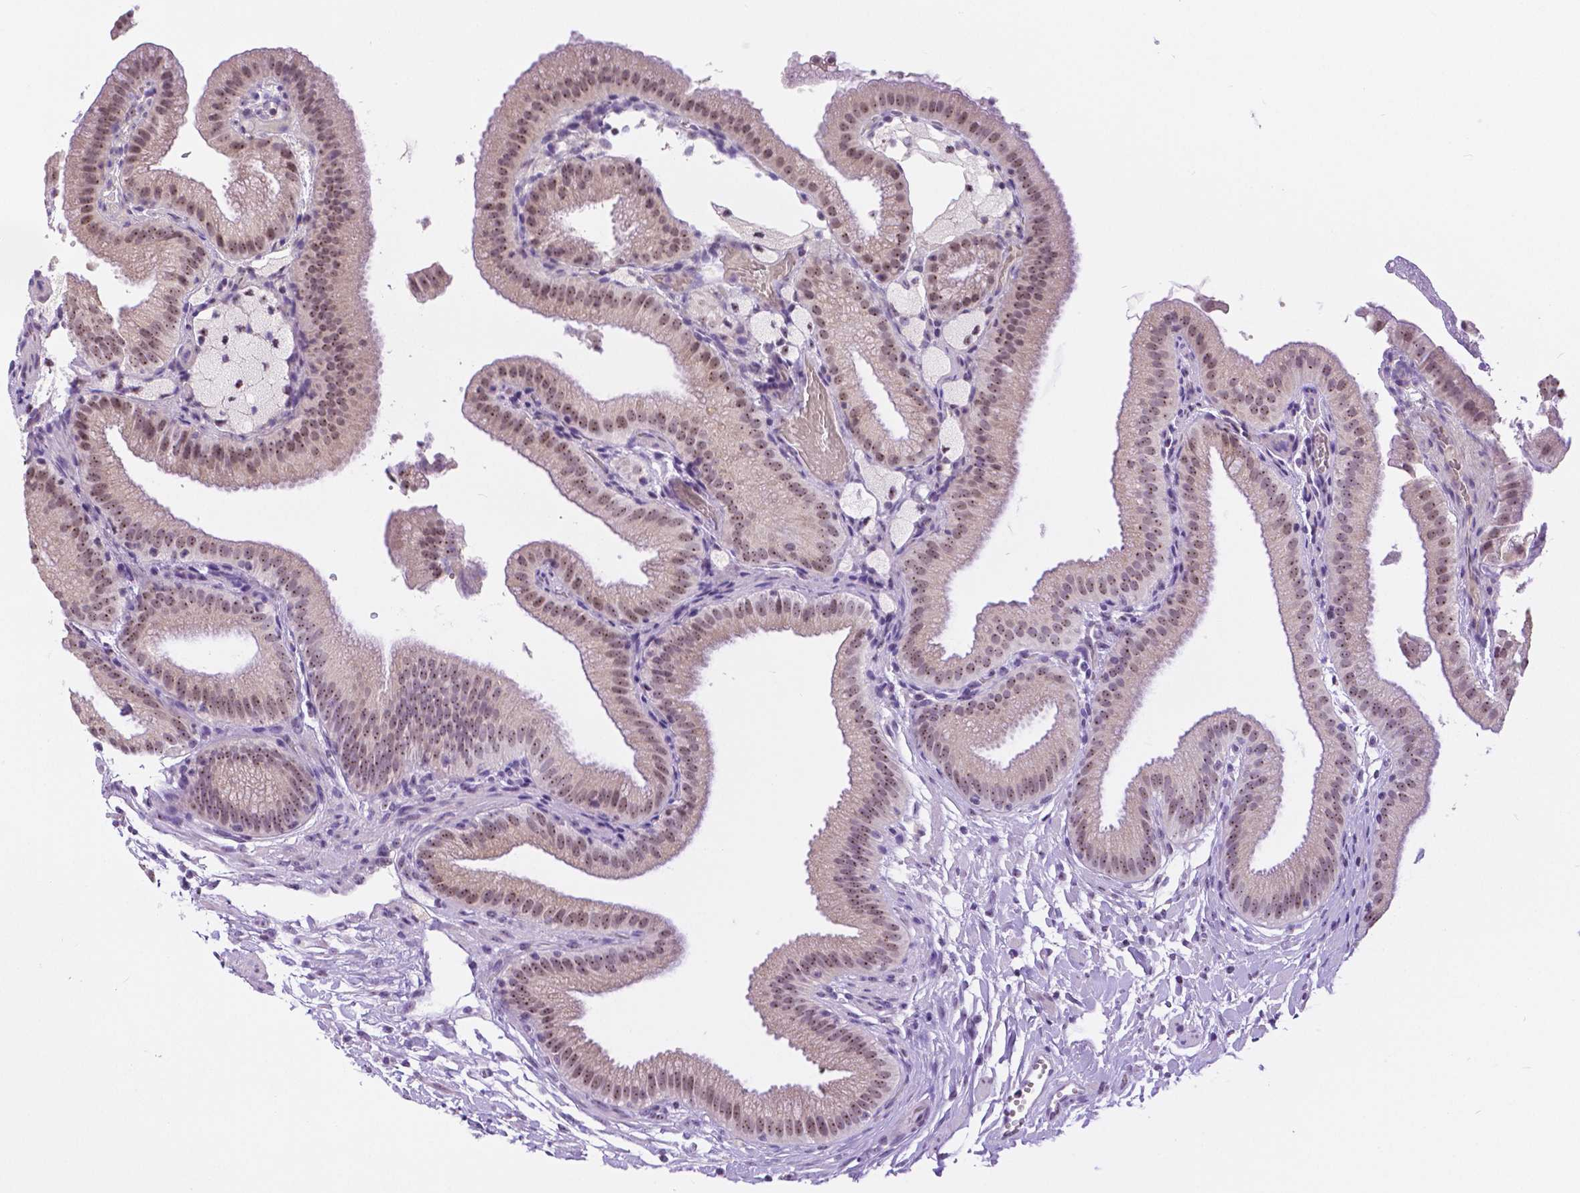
{"staining": {"intensity": "moderate", "quantity": "25%-75%", "location": "nuclear"}, "tissue": "gallbladder", "cell_type": "Glandular cells", "image_type": "normal", "snomed": [{"axis": "morphology", "description": "Normal tissue, NOS"}, {"axis": "topography", "description": "Gallbladder"}], "caption": "Brown immunohistochemical staining in normal human gallbladder exhibits moderate nuclear expression in about 25%-75% of glandular cells. Using DAB (3,3'-diaminobenzidine) (brown) and hematoxylin (blue) stains, captured at high magnification using brightfield microscopy.", "gene": "NHP2", "patient": {"sex": "female", "age": 63}}